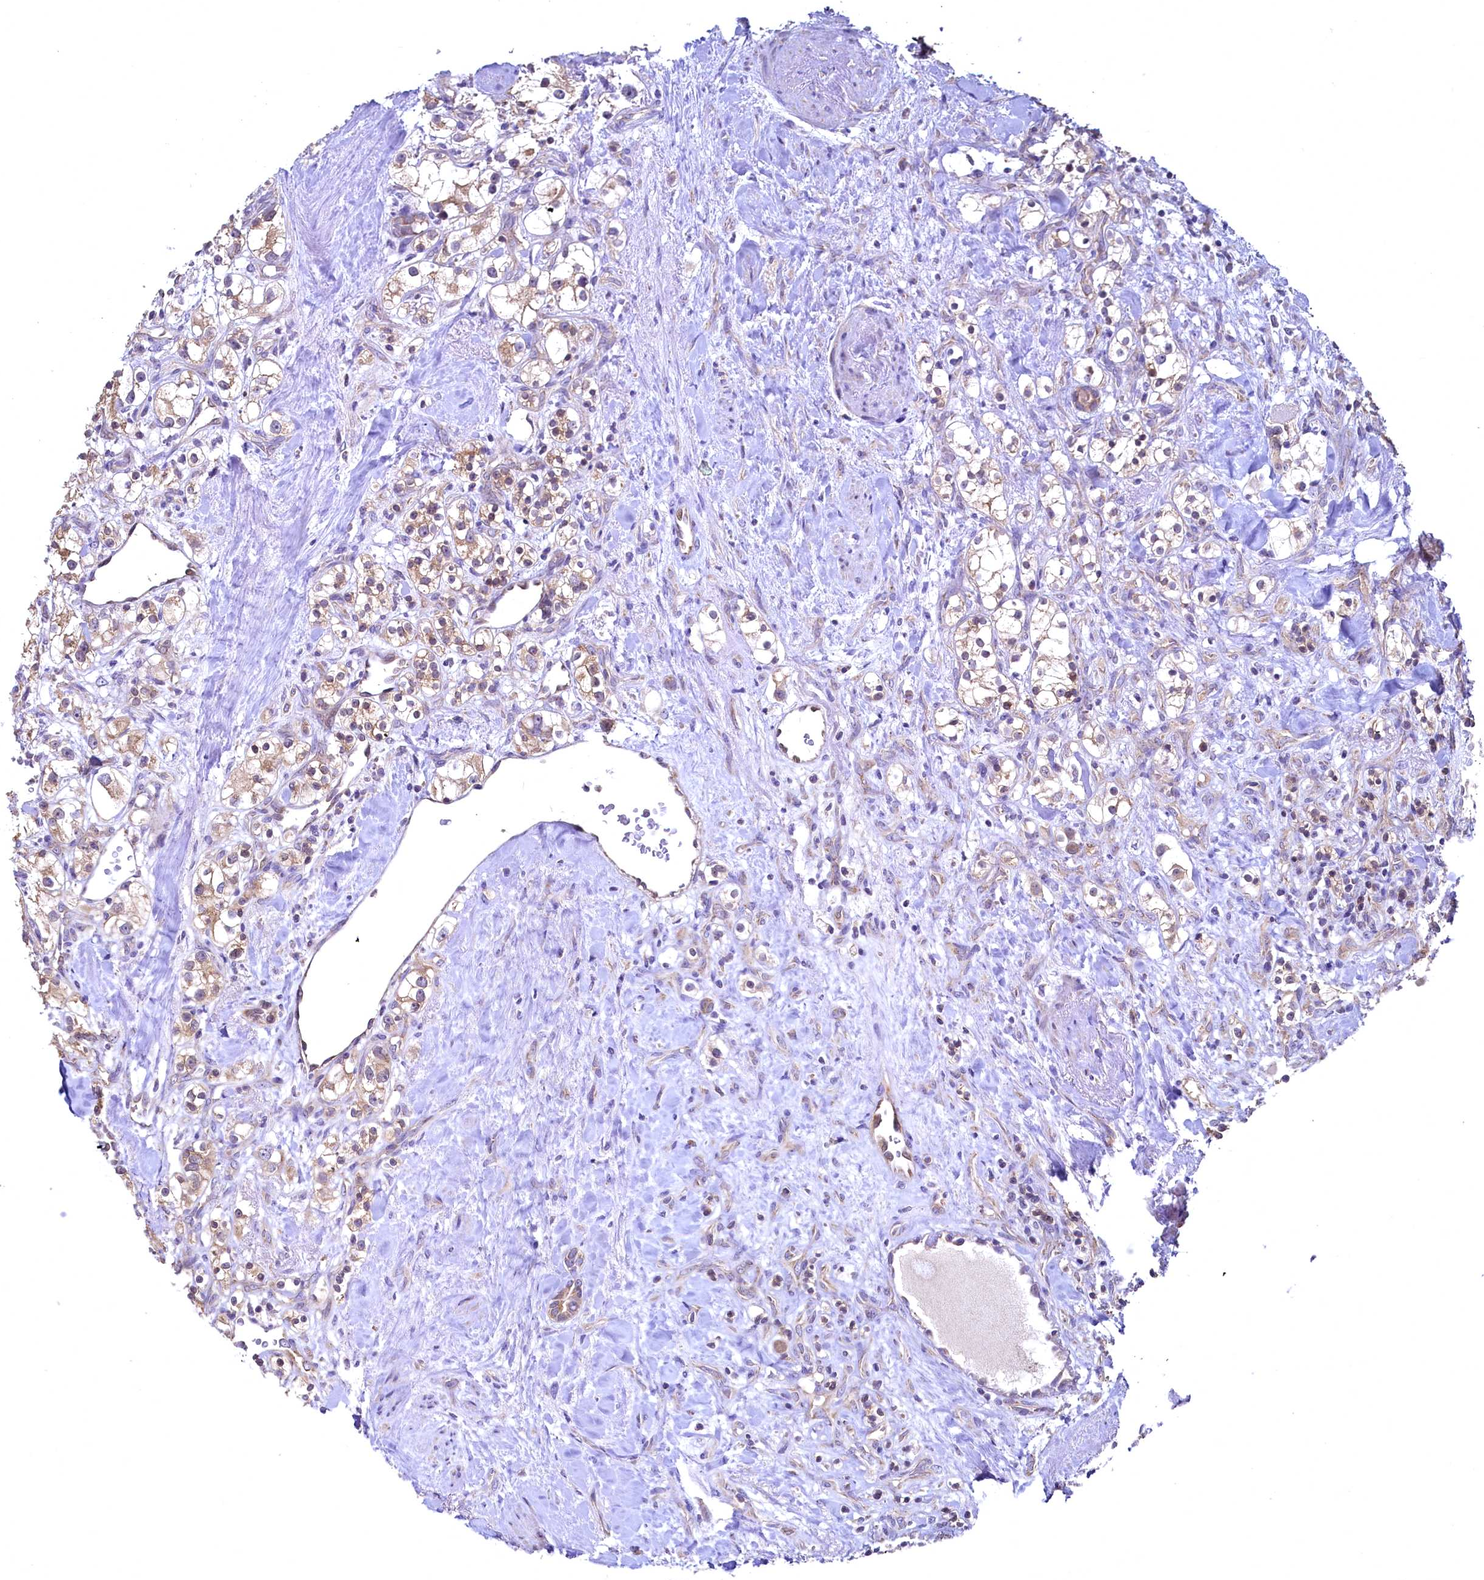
{"staining": {"intensity": "moderate", "quantity": "25%-75%", "location": "cytoplasmic/membranous"}, "tissue": "renal cancer", "cell_type": "Tumor cells", "image_type": "cancer", "snomed": [{"axis": "morphology", "description": "Adenocarcinoma, NOS"}, {"axis": "topography", "description": "Kidney"}], "caption": "This is a micrograph of IHC staining of renal cancer (adenocarcinoma), which shows moderate expression in the cytoplasmic/membranous of tumor cells.", "gene": "MRPL57", "patient": {"sex": "male", "age": 77}}